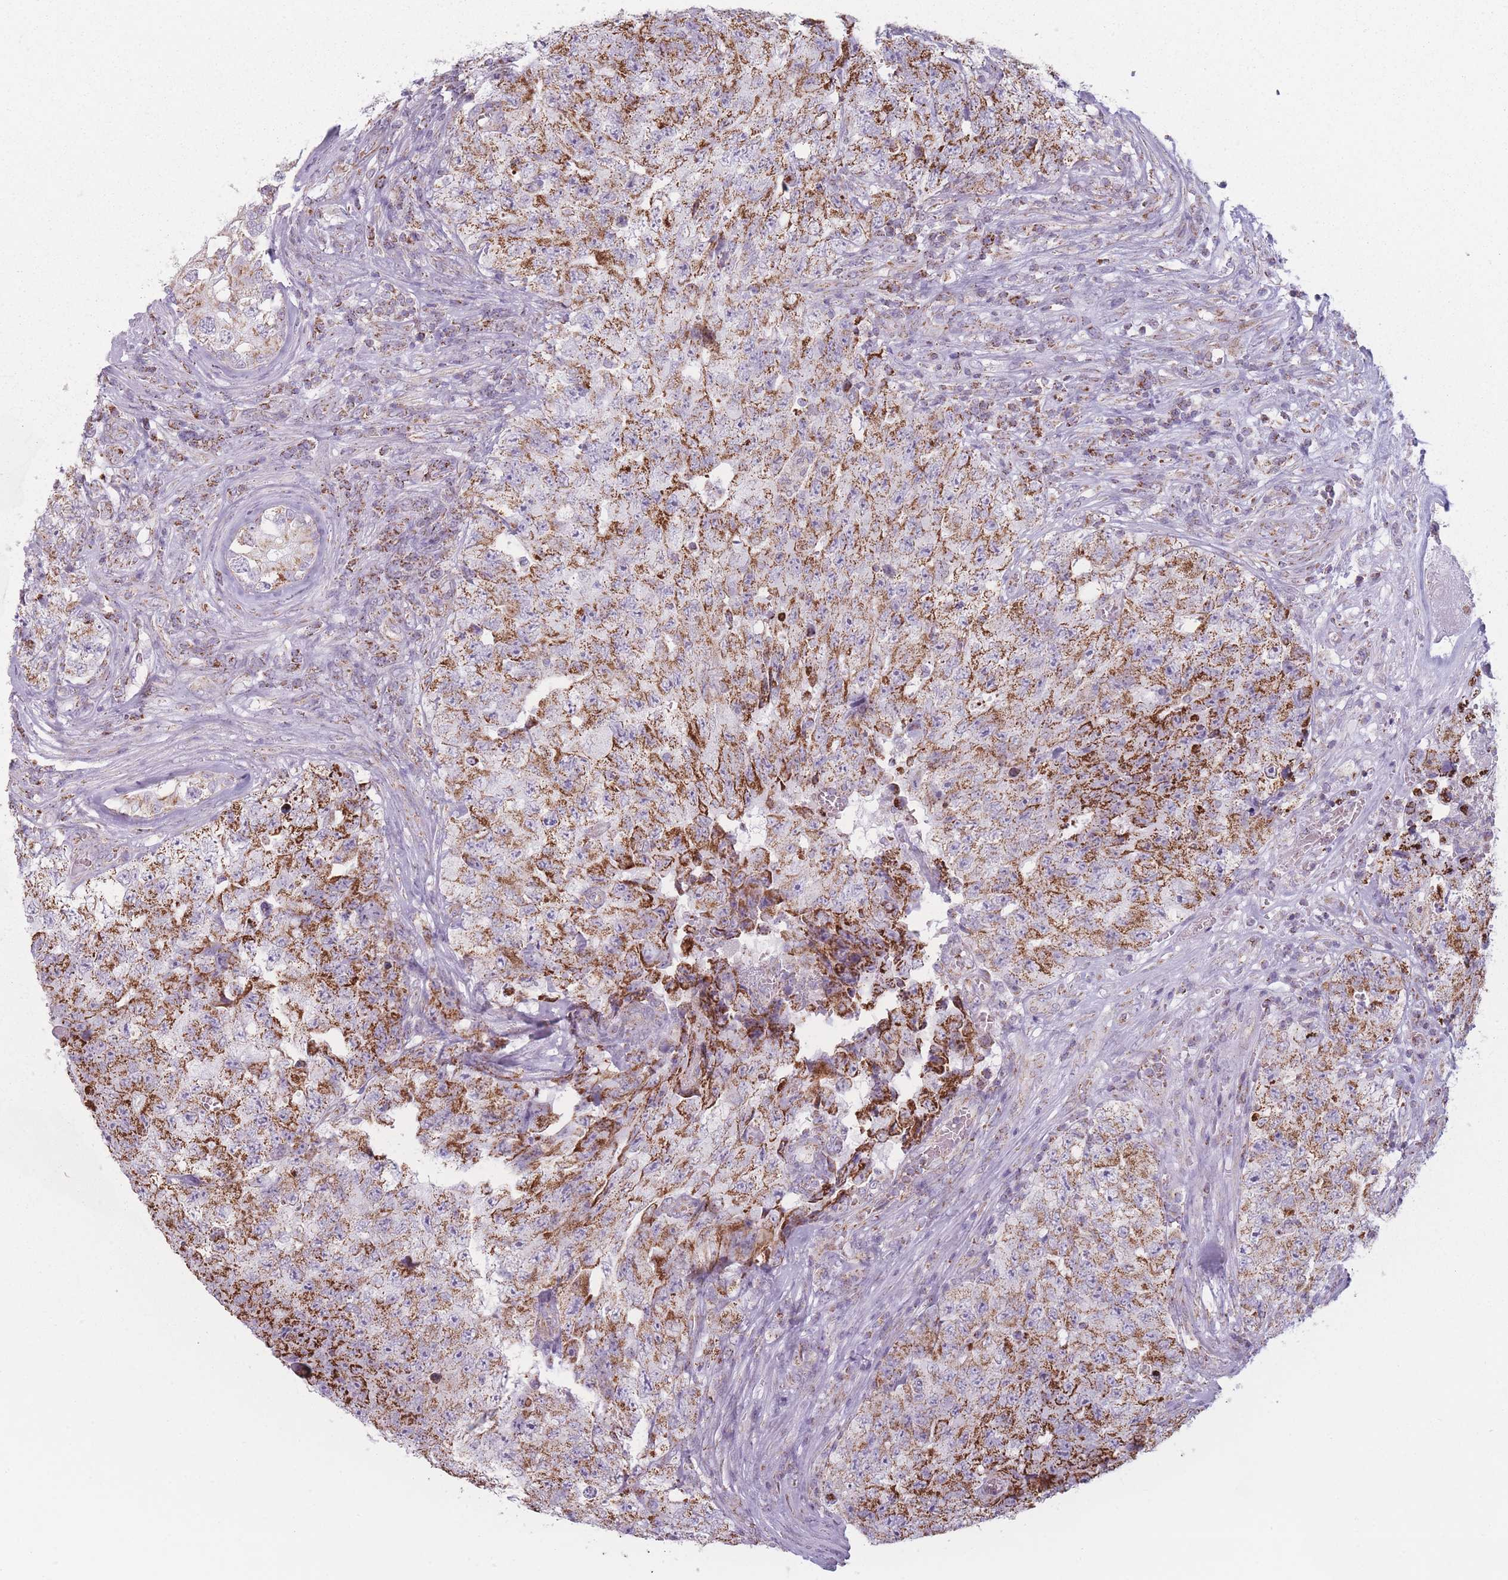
{"staining": {"intensity": "strong", "quantity": ">75%", "location": "cytoplasmic/membranous"}, "tissue": "testis cancer", "cell_type": "Tumor cells", "image_type": "cancer", "snomed": [{"axis": "morphology", "description": "Carcinoma, Embryonal, NOS"}, {"axis": "topography", "description": "Testis"}], "caption": "This is a micrograph of immunohistochemistry staining of testis cancer, which shows strong expression in the cytoplasmic/membranous of tumor cells.", "gene": "DCHS1", "patient": {"sex": "male", "age": 17}}